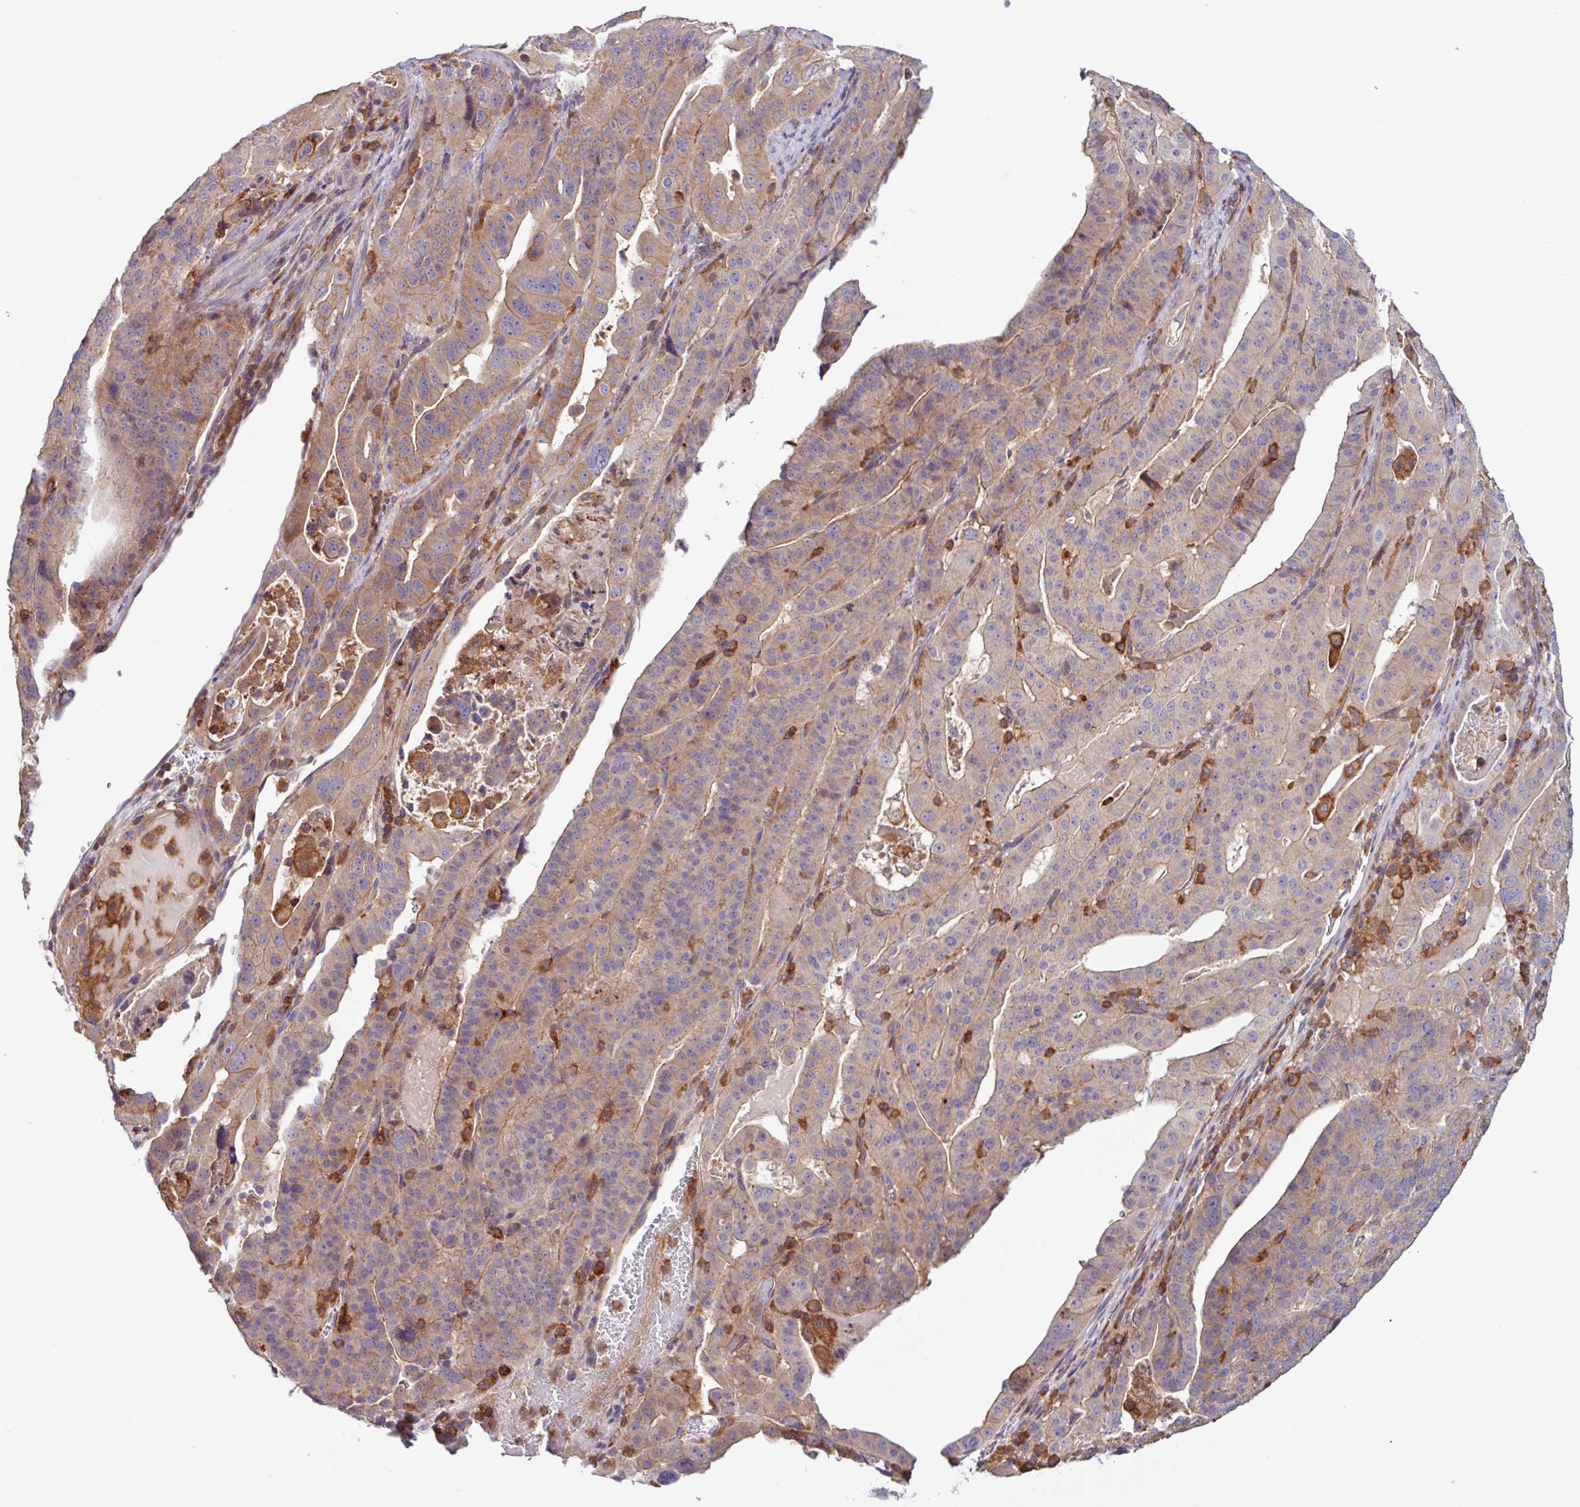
{"staining": {"intensity": "weak", "quantity": "25%-75%", "location": "cytoplasmic/membranous"}, "tissue": "stomach cancer", "cell_type": "Tumor cells", "image_type": "cancer", "snomed": [{"axis": "morphology", "description": "Adenocarcinoma, NOS"}, {"axis": "topography", "description": "Stomach"}], "caption": "Human adenocarcinoma (stomach) stained with a protein marker demonstrates weak staining in tumor cells.", "gene": "ACTR3", "patient": {"sex": "male", "age": 48}}